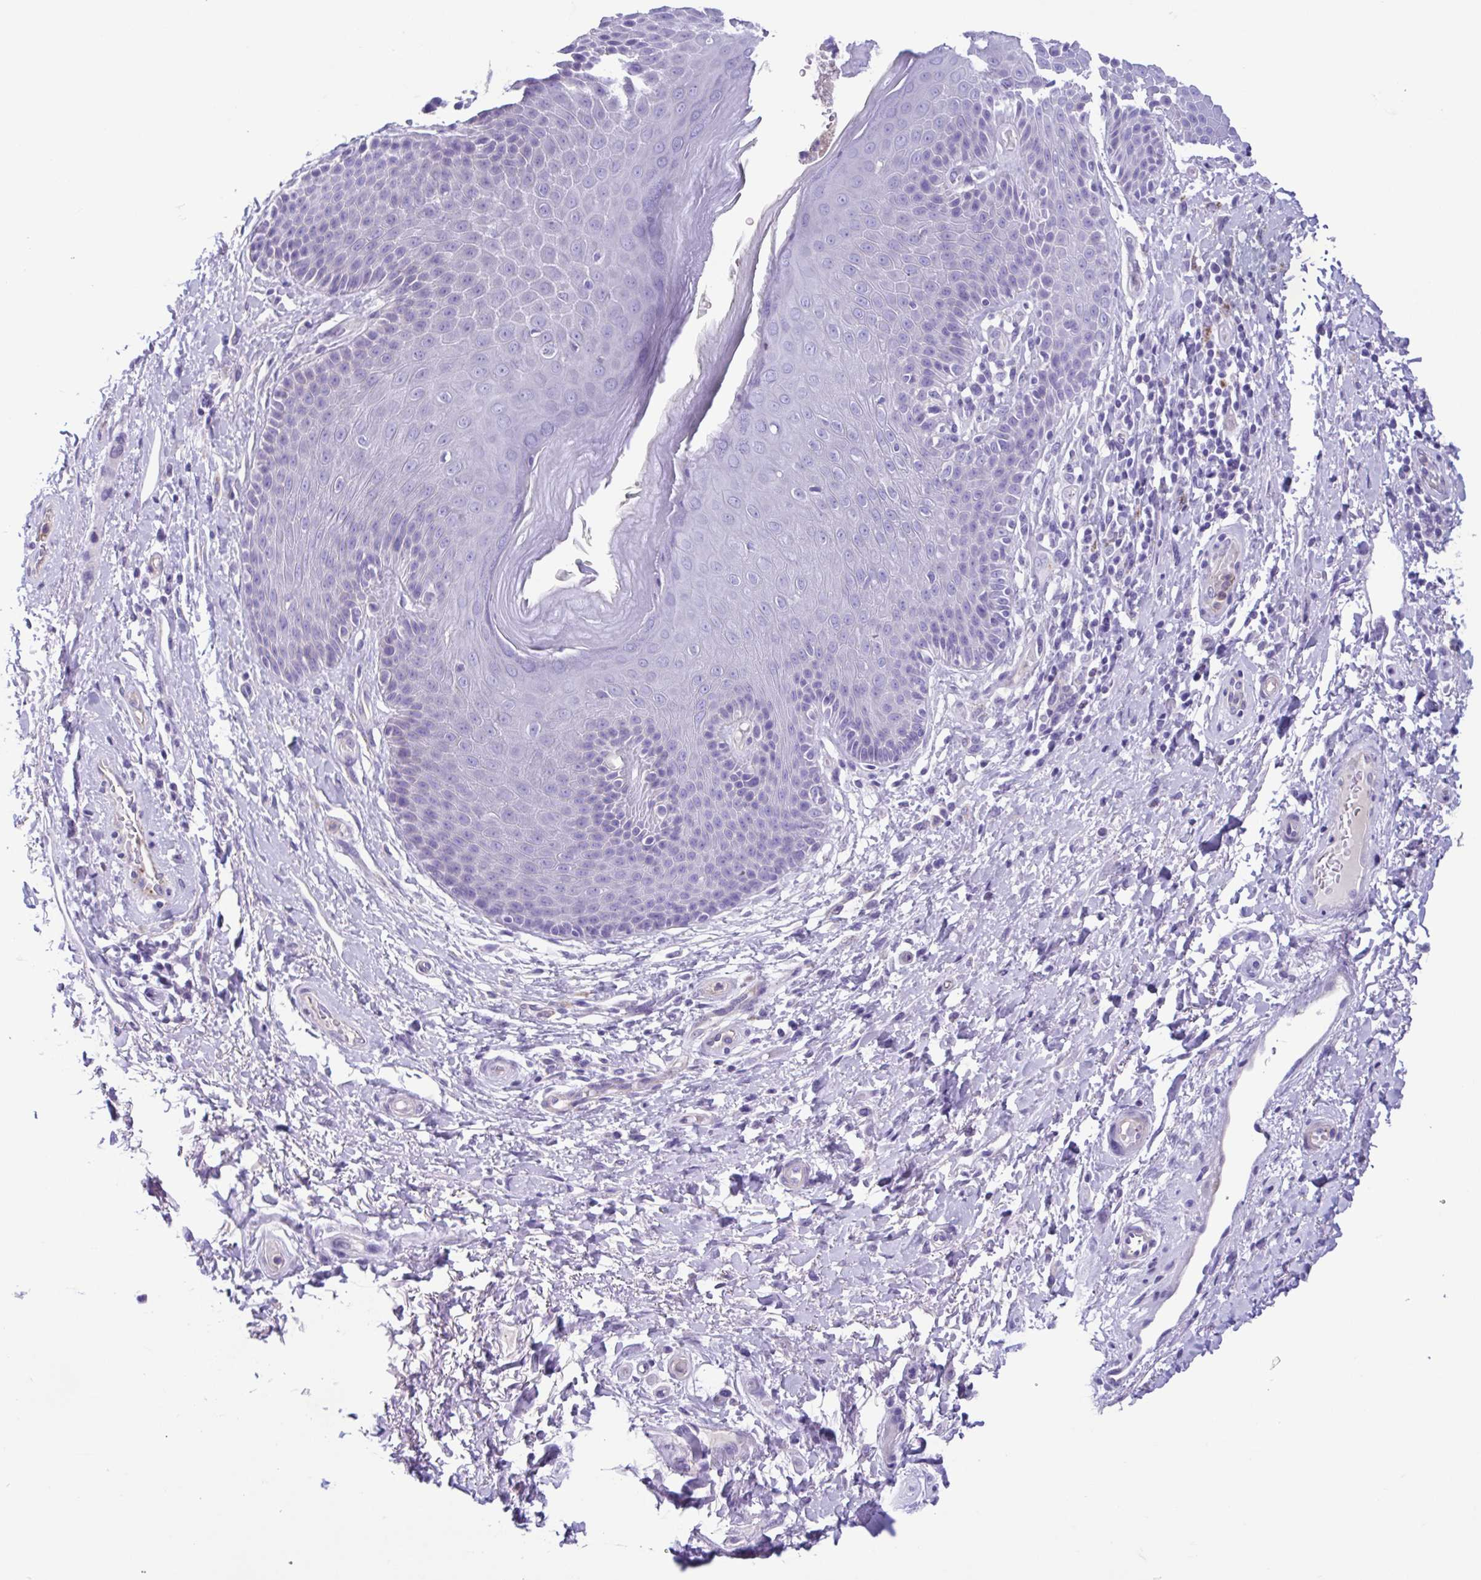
{"staining": {"intensity": "negative", "quantity": "none", "location": "none"}, "tissue": "skin", "cell_type": "Epidermal cells", "image_type": "normal", "snomed": [{"axis": "morphology", "description": "Normal tissue, NOS"}, {"axis": "topography", "description": "Anal"}, {"axis": "topography", "description": "Peripheral nerve tissue"}], "caption": "High magnification brightfield microscopy of benign skin stained with DAB (3,3'-diaminobenzidine) (brown) and counterstained with hematoxylin (blue): epidermal cells show no significant positivity.", "gene": "CYP11B1", "patient": {"sex": "male", "age": 51}}